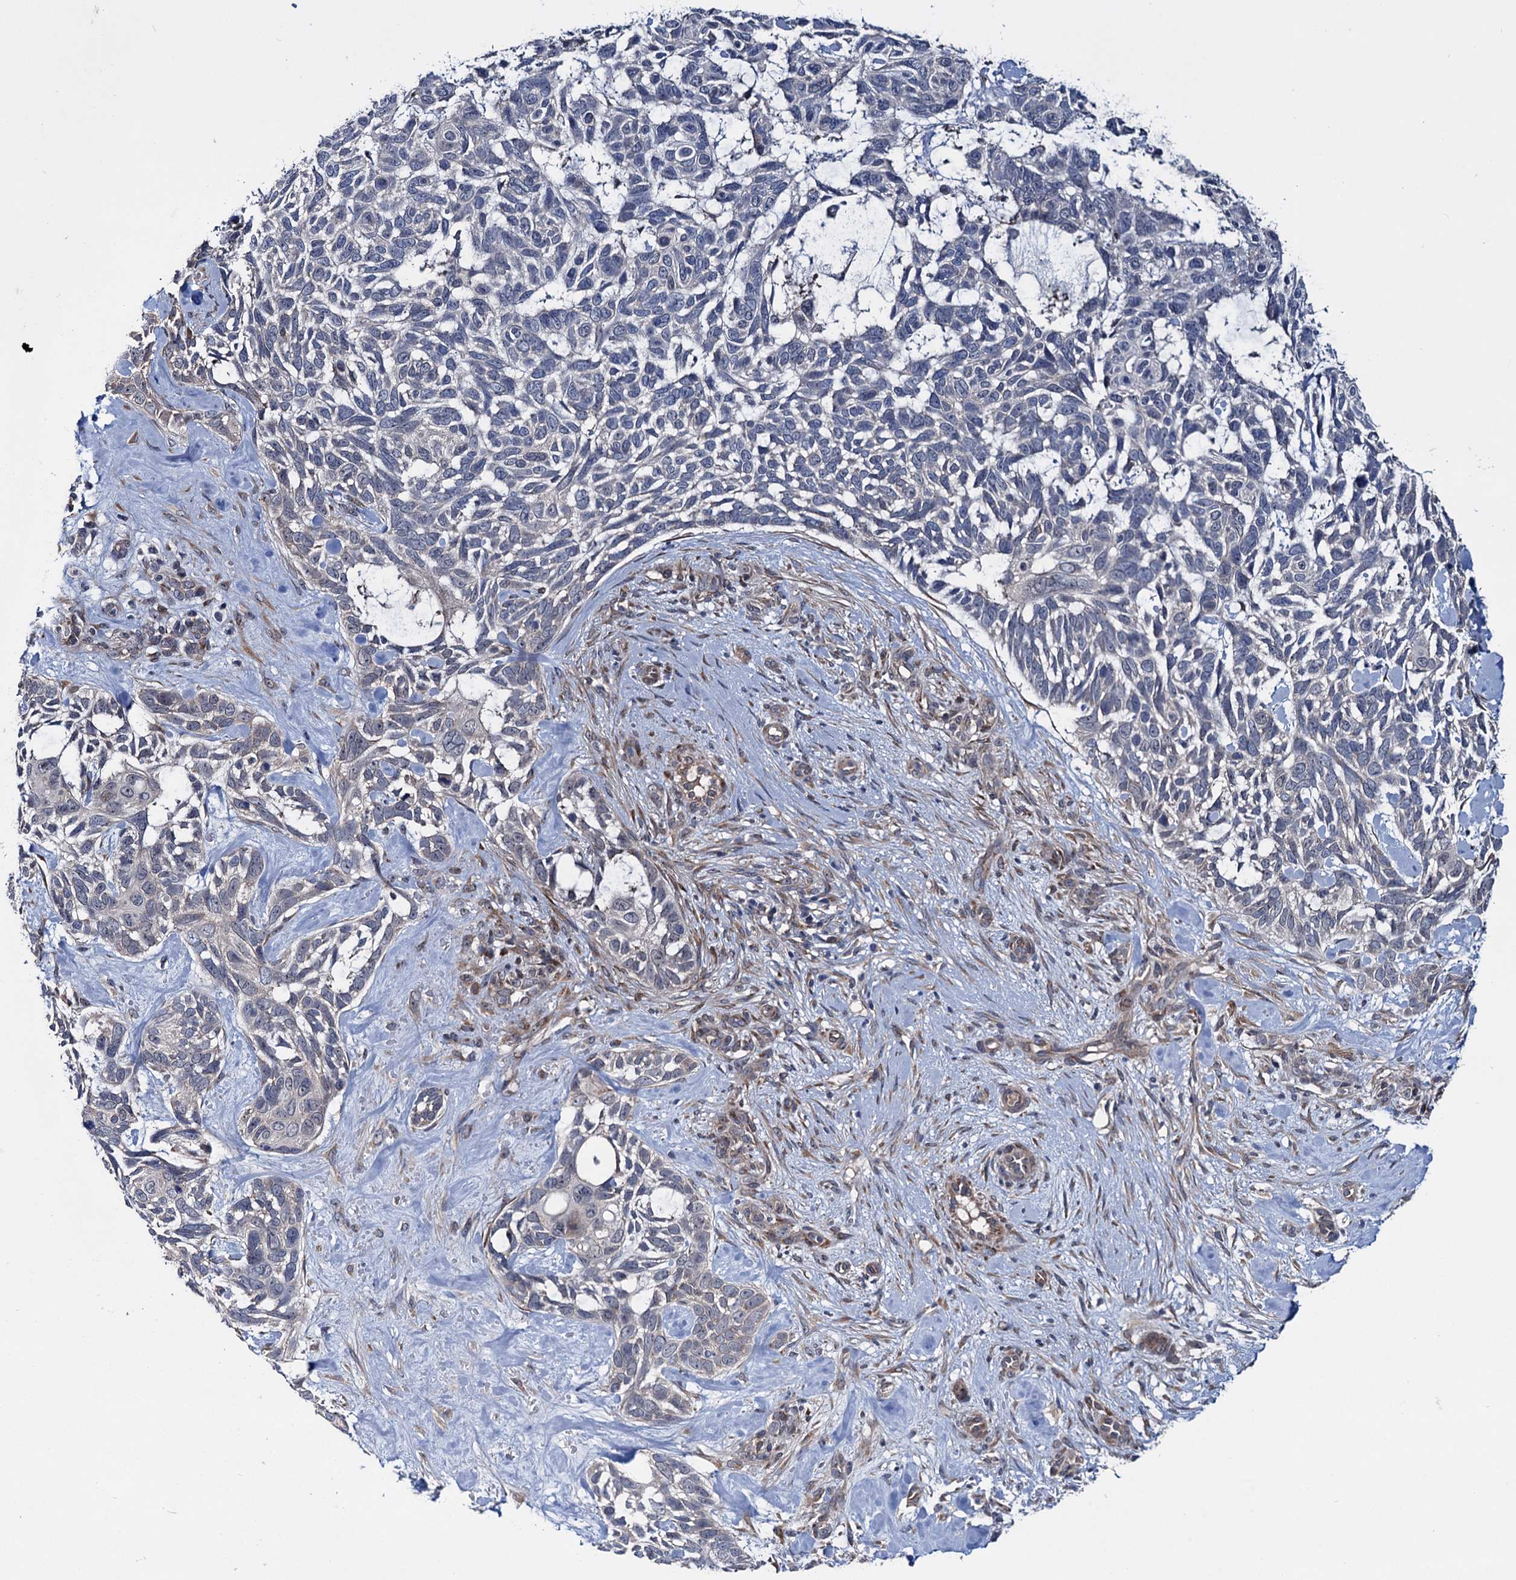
{"staining": {"intensity": "negative", "quantity": "none", "location": "none"}, "tissue": "skin cancer", "cell_type": "Tumor cells", "image_type": "cancer", "snomed": [{"axis": "morphology", "description": "Basal cell carcinoma"}, {"axis": "topography", "description": "Skin"}], "caption": "There is no significant expression in tumor cells of skin cancer (basal cell carcinoma).", "gene": "EYA4", "patient": {"sex": "male", "age": 88}}